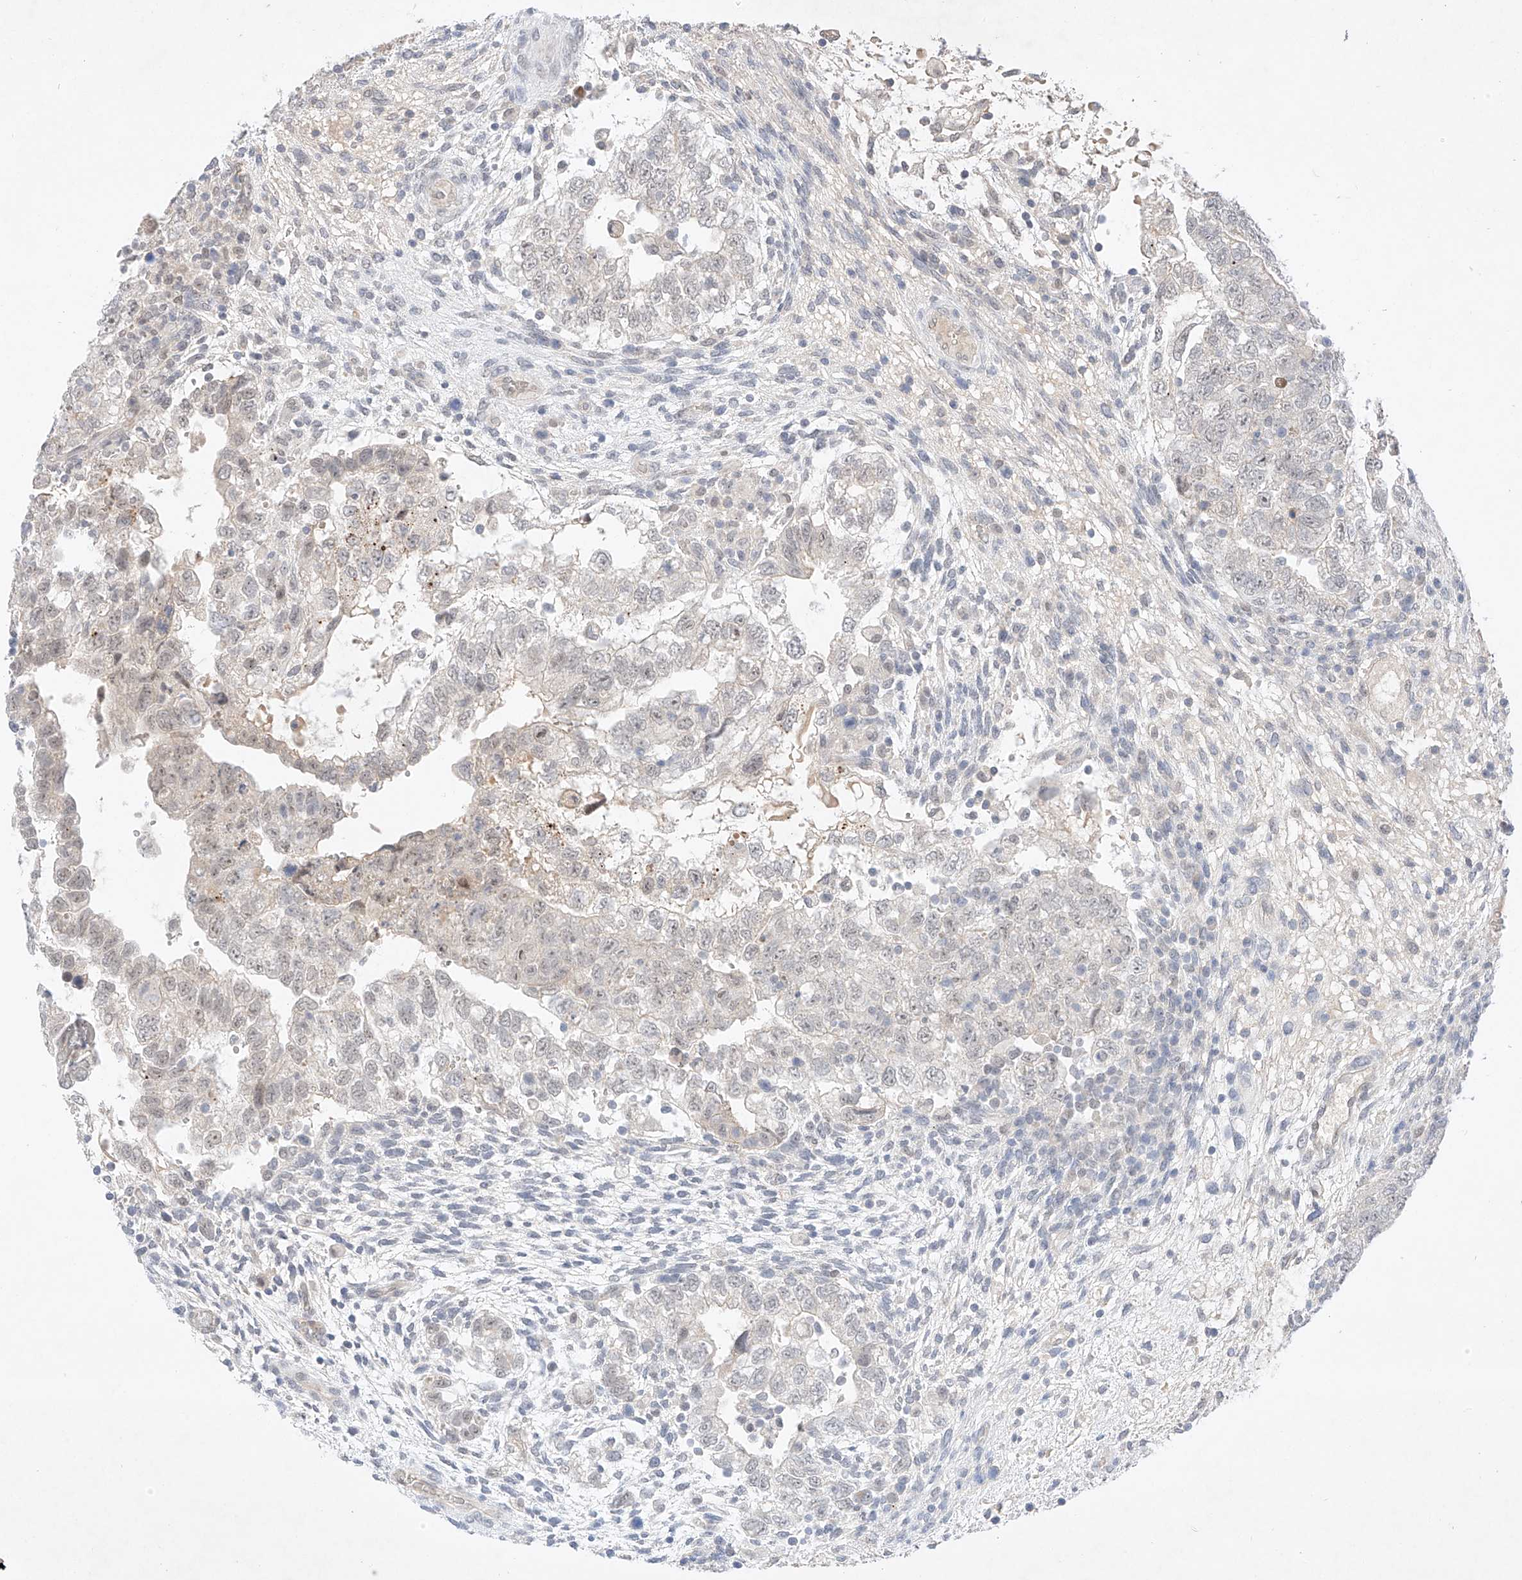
{"staining": {"intensity": "negative", "quantity": "none", "location": "none"}, "tissue": "testis cancer", "cell_type": "Tumor cells", "image_type": "cancer", "snomed": [{"axis": "morphology", "description": "Carcinoma, Embryonal, NOS"}, {"axis": "topography", "description": "Testis"}], "caption": "Immunohistochemistry (IHC) micrograph of neoplastic tissue: testis cancer (embryonal carcinoma) stained with DAB displays no significant protein positivity in tumor cells. (Stains: DAB immunohistochemistry with hematoxylin counter stain, Microscopy: brightfield microscopy at high magnification).", "gene": "IL22RA2", "patient": {"sex": "male", "age": 37}}